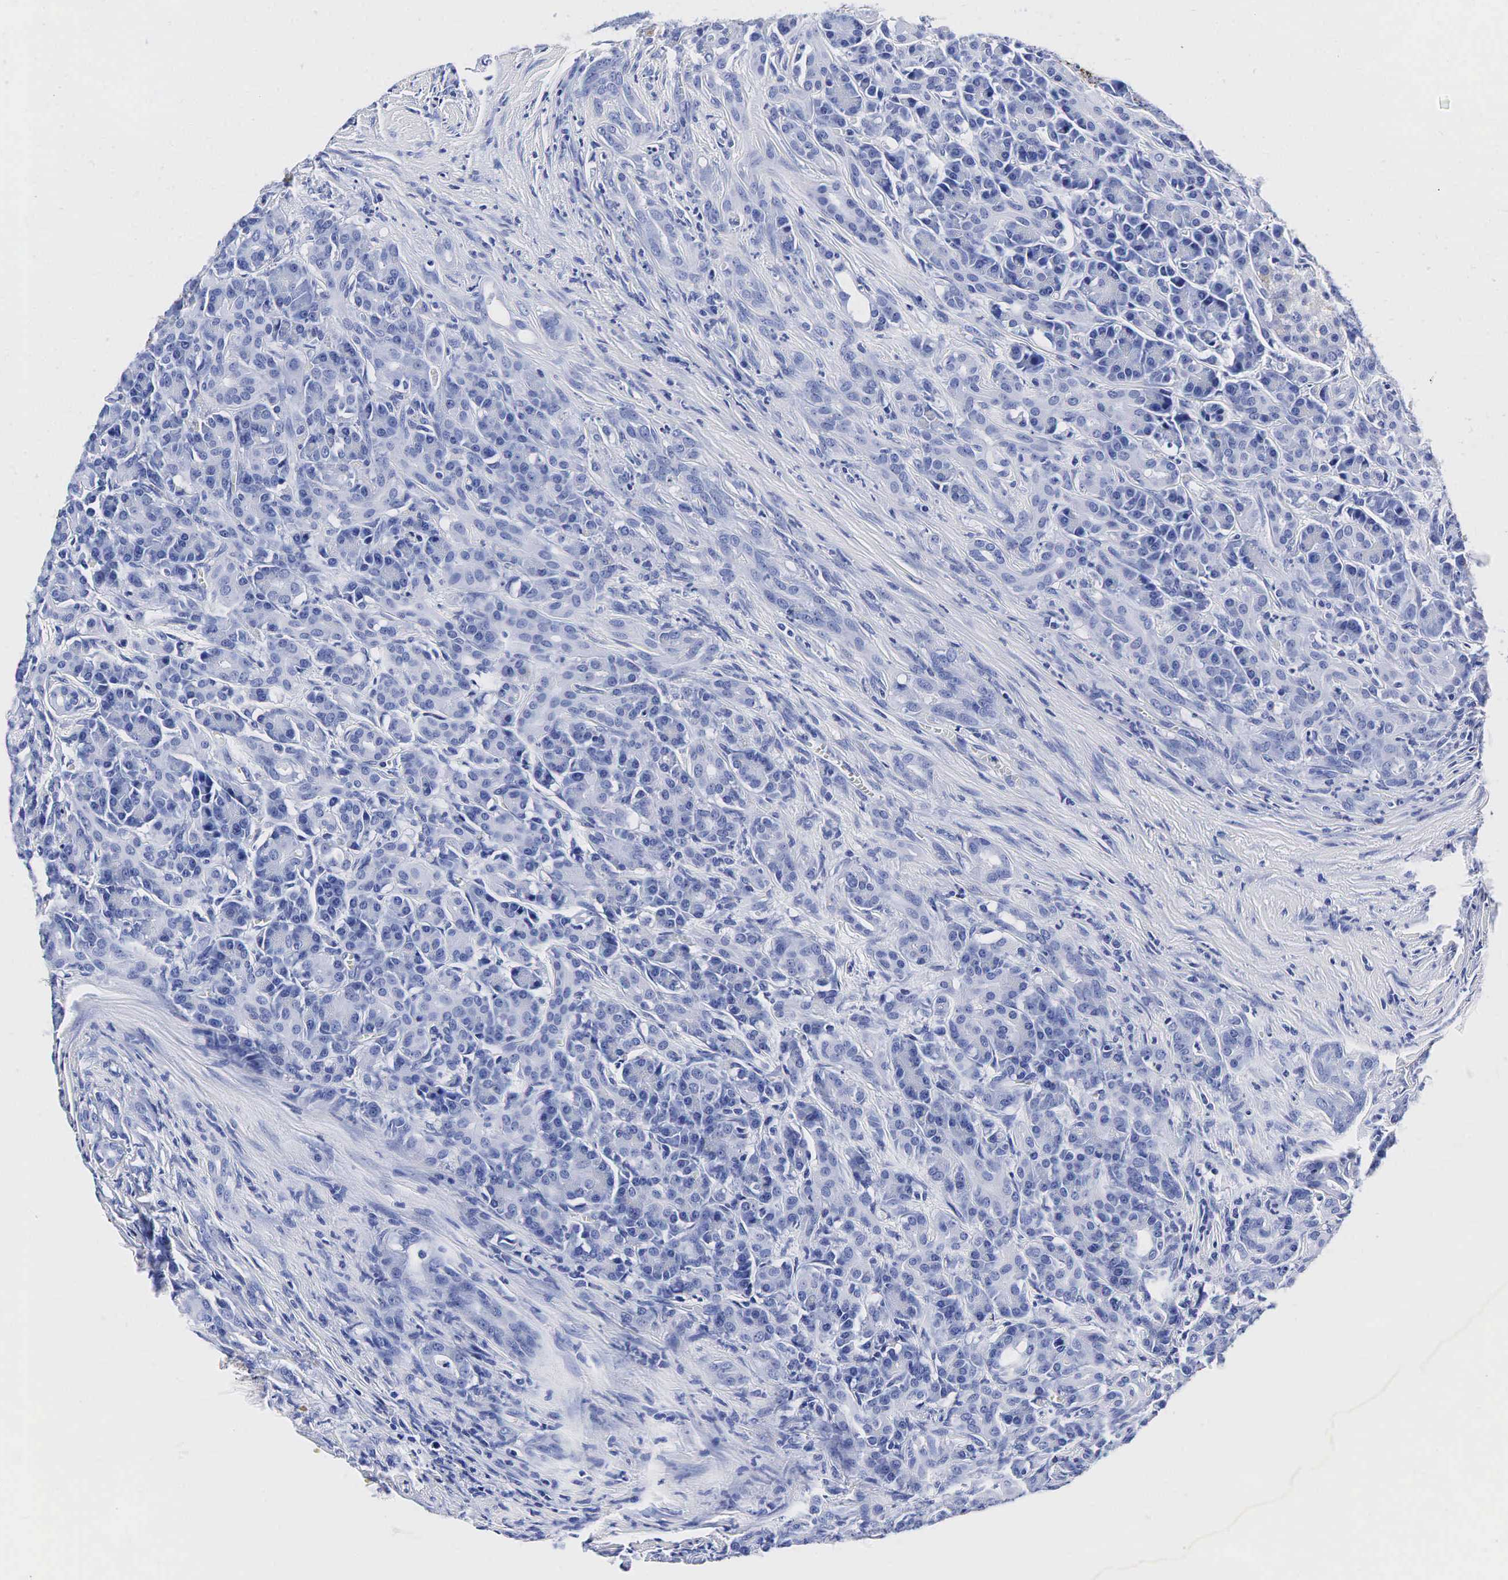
{"staining": {"intensity": "negative", "quantity": "none", "location": "none"}, "tissue": "pancreas", "cell_type": "Exocrine glandular cells", "image_type": "normal", "snomed": [{"axis": "morphology", "description": "Normal tissue, NOS"}, {"axis": "topography", "description": "Lymph node"}, {"axis": "topography", "description": "Pancreas"}], "caption": "Exocrine glandular cells show no significant staining in normal pancreas. The staining is performed using DAB (3,3'-diaminobenzidine) brown chromogen with nuclei counter-stained in using hematoxylin.", "gene": "ACP3", "patient": {"sex": "male", "age": 59}}